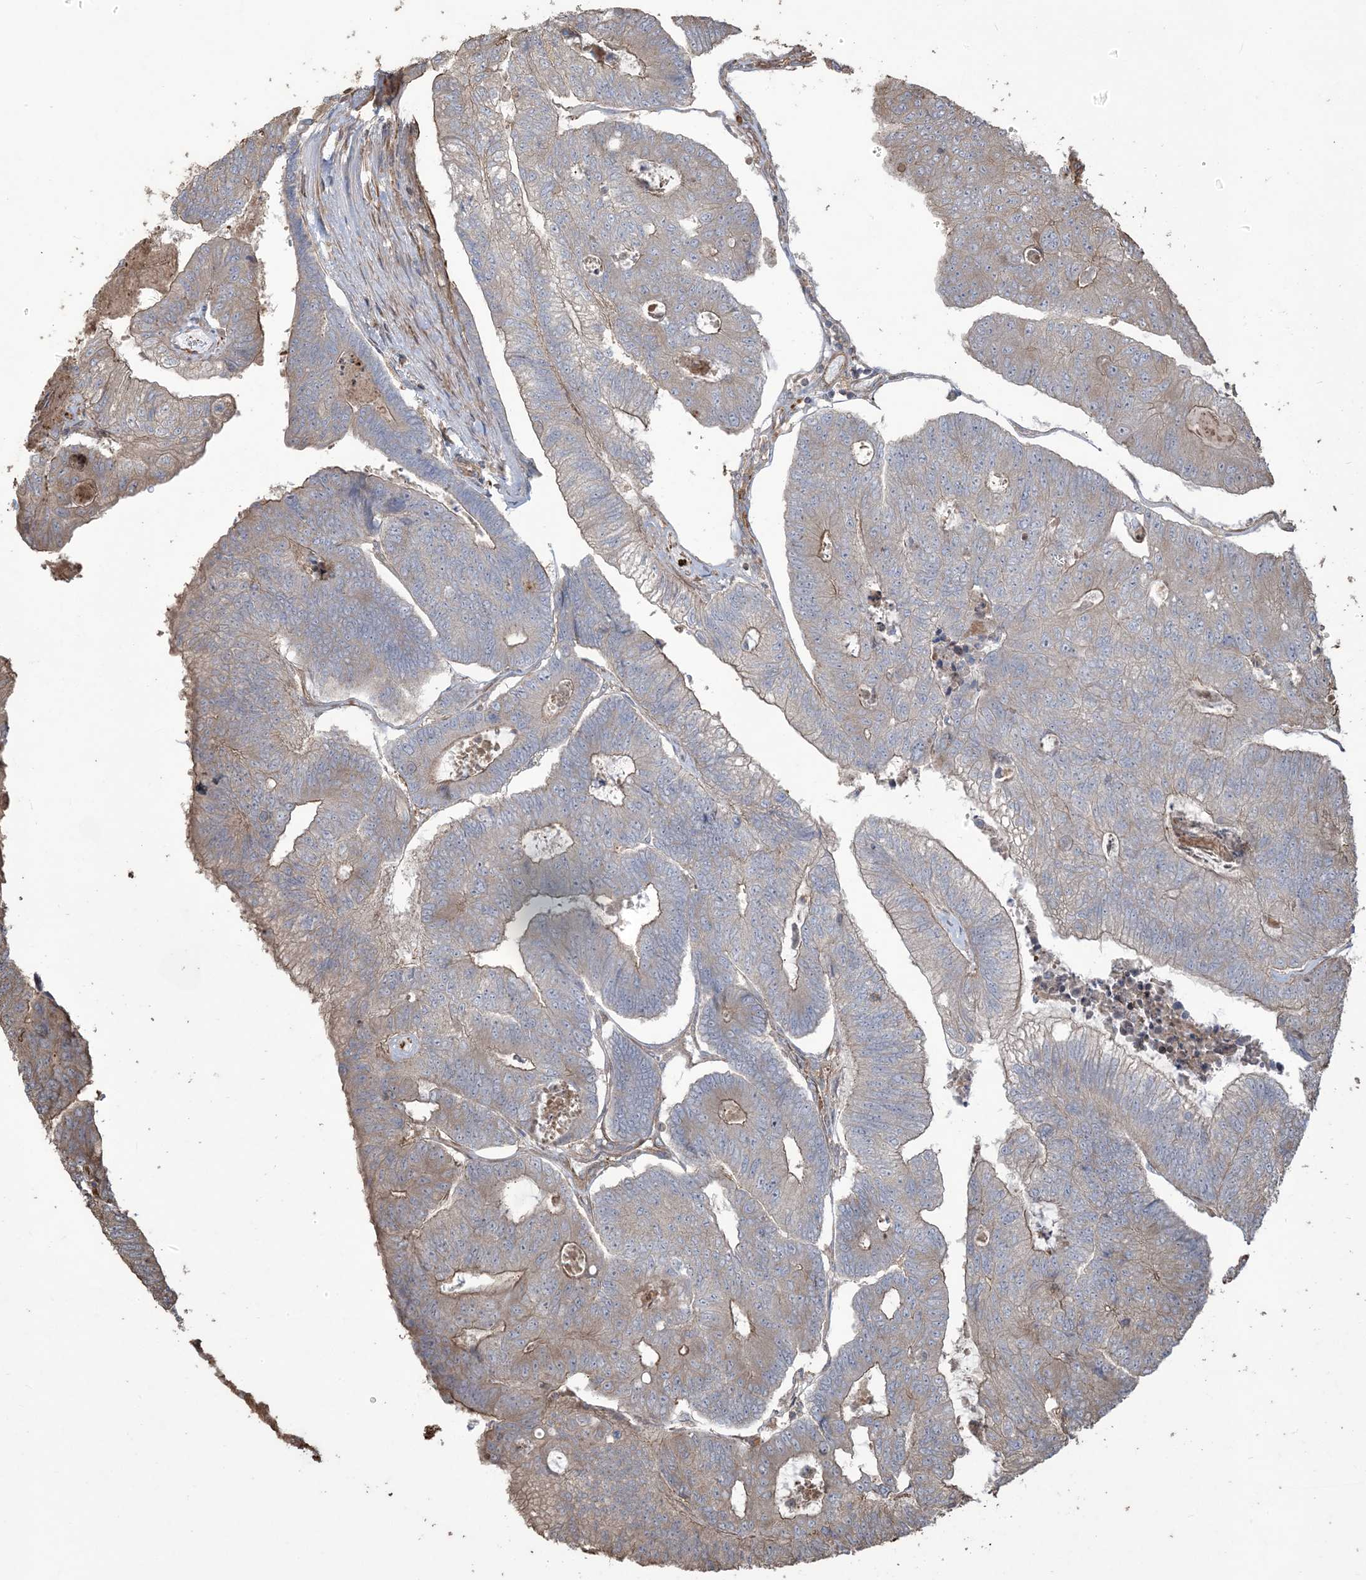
{"staining": {"intensity": "weak", "quantity": "25%-75%", "location": "cytoplasmic/membranous"}, "tissue": "colorectal cancer", "cell_type": "Tumor cells", "image_type": "cancer", "snomed": [{"axis": "morphology", "description": "Adenocarcinoma, NOS"}, {"axis": "topography", "description": "Colon"}], "caption": "Protein staining displays weak cytoplasmic/membranous staining in approximately 25%-75% of tumor cells in colorectal adenocarcinoma.", "gene": "KLHL18", "patient": {"sex": "female", "age": 67}}